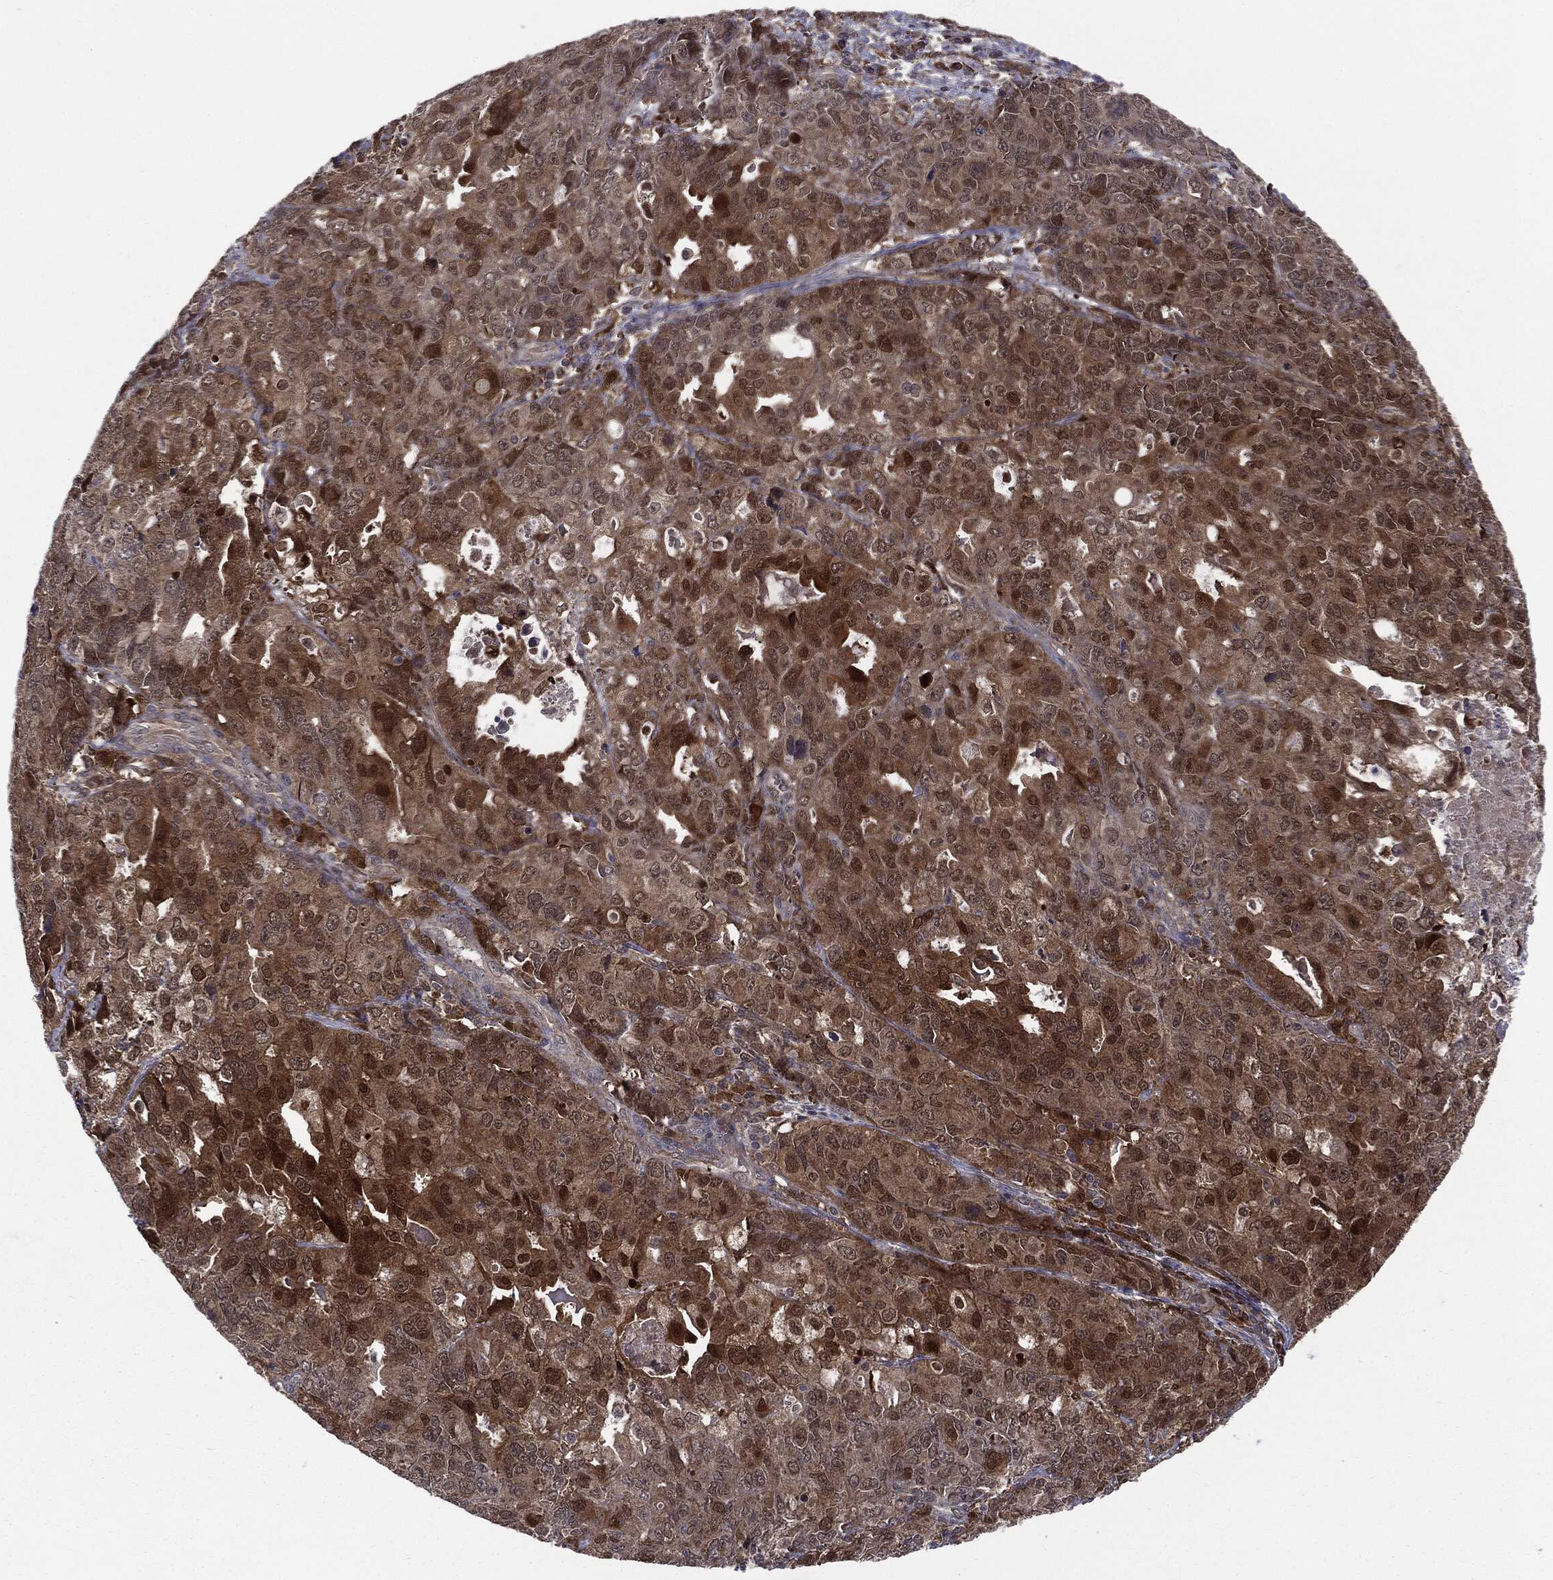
{"staining": {"intensity": "moderate", "quantity": "25%-75%", "location": "cytoplasmic/membranous,nuclear"}, "tissue": "endometrial cancer", "cell_type": "Tumor cells", "image_type": "cancer", "snomed": [{"axis": "morphology", "description": "Adenocarcinoma, NOS"}, {"axis": "topography", "description": "Uterus"}], "caption": "Immunohistochemistry (DAB (3,3'-diaminobenzidine)) staining of adenocarcinoma (endometrial) displays moderate cytoplasmic/membranous and nuclear protein staining in approximately 25%-75% of tumor cells.", "gene": "PTPA", "patient": {"sex": "female", "age": 79}}